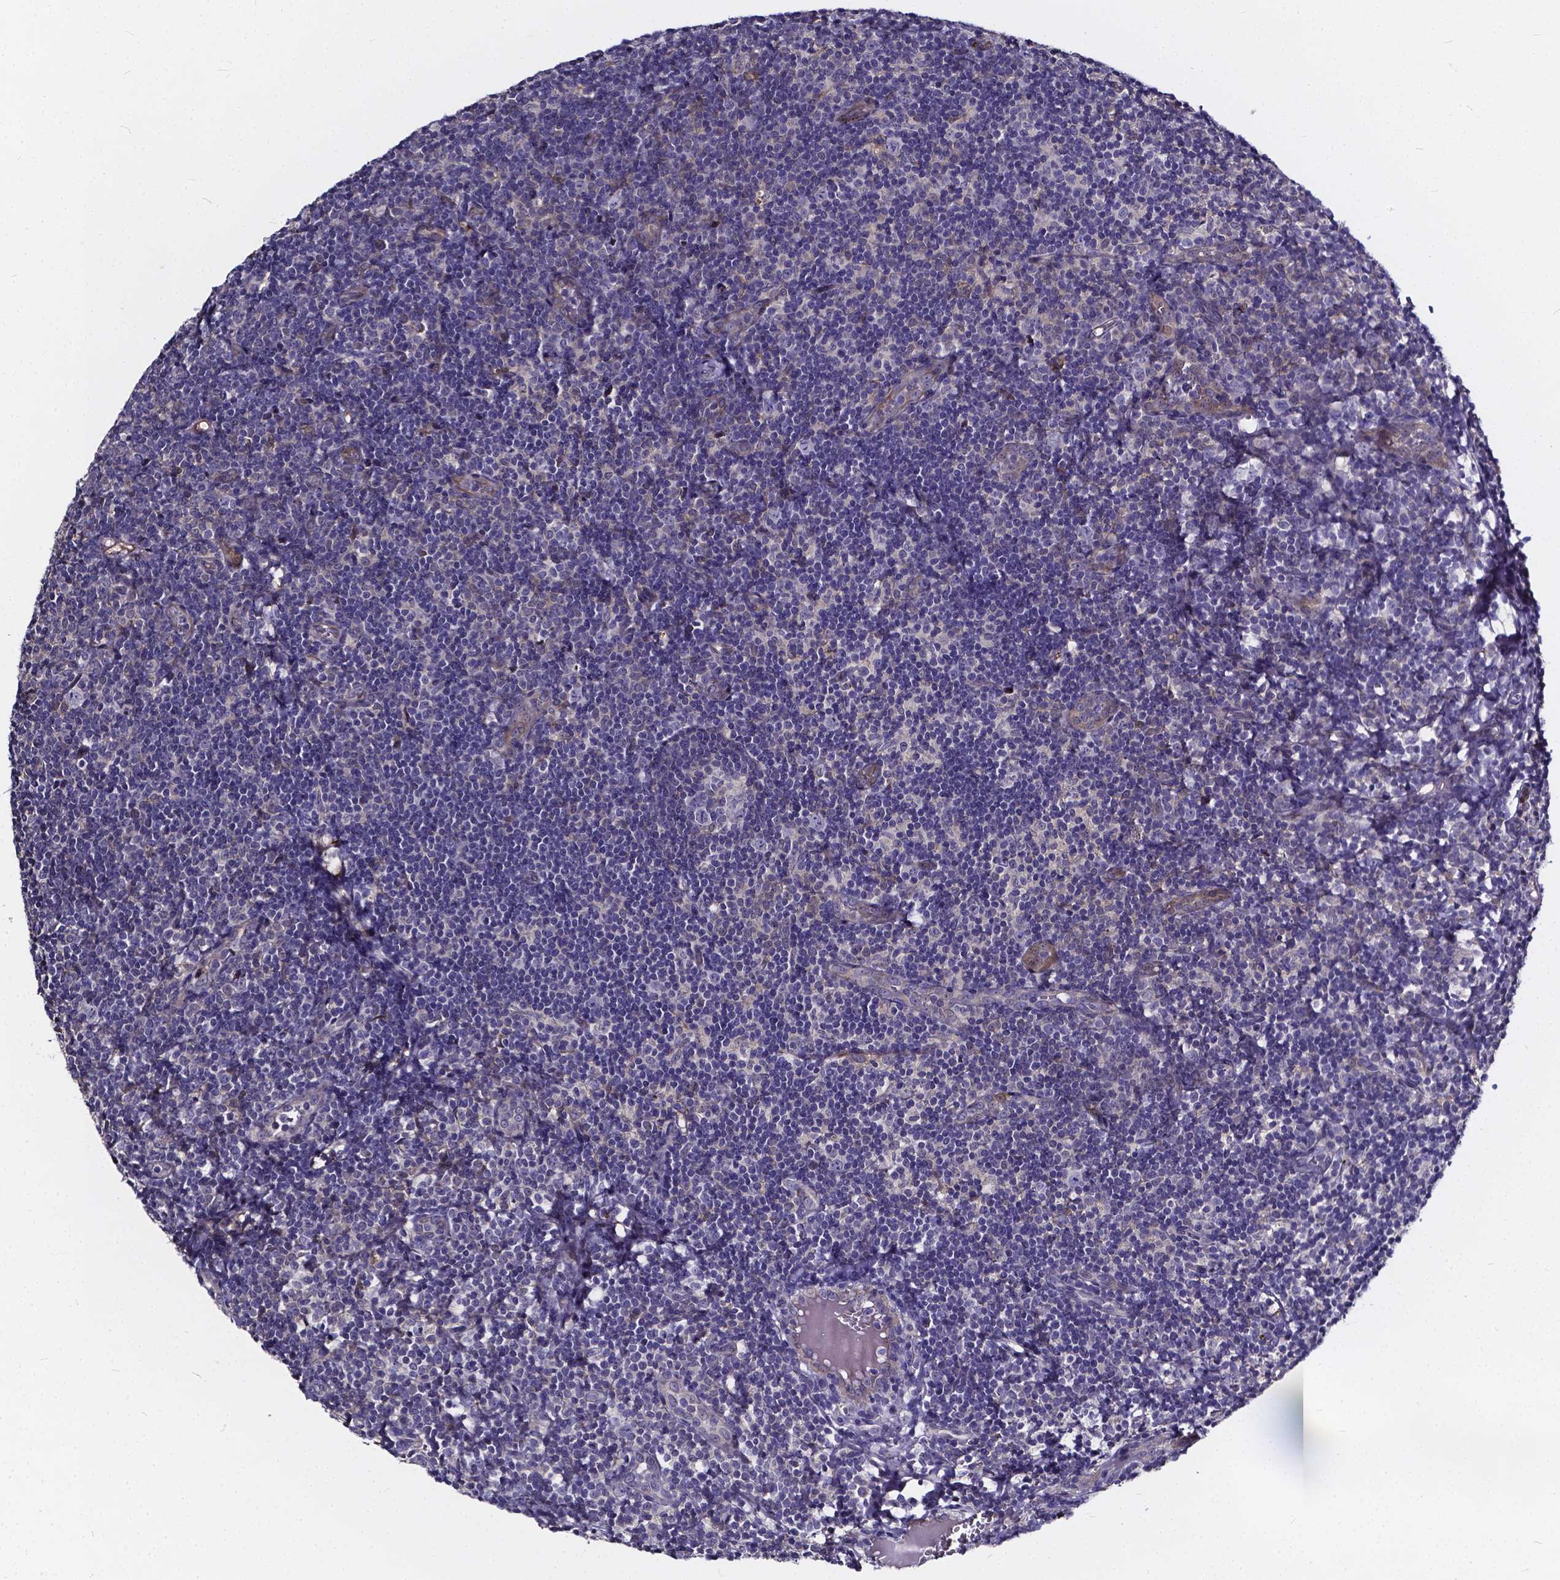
{"staining": {"intensity": "negative", "quantity": "none", "location": "none"}, "tissue": "lymph node", "cell_type": "Germinal center cells", "image_type": "normal", "snomed": [{"axis": "morphology", "description": "Normal tissue, NOS"}, {"axis": "topography", "description": "Lymph node"}], "caption": "Immunohistochemistry (IHC) photomicrograph of unremarkable human lymph node stained for a protein (brown), which shows no positivity in germinal center cells.", "gene": "SOWAHA", "patient": {"sex": "female", "age": 21}}